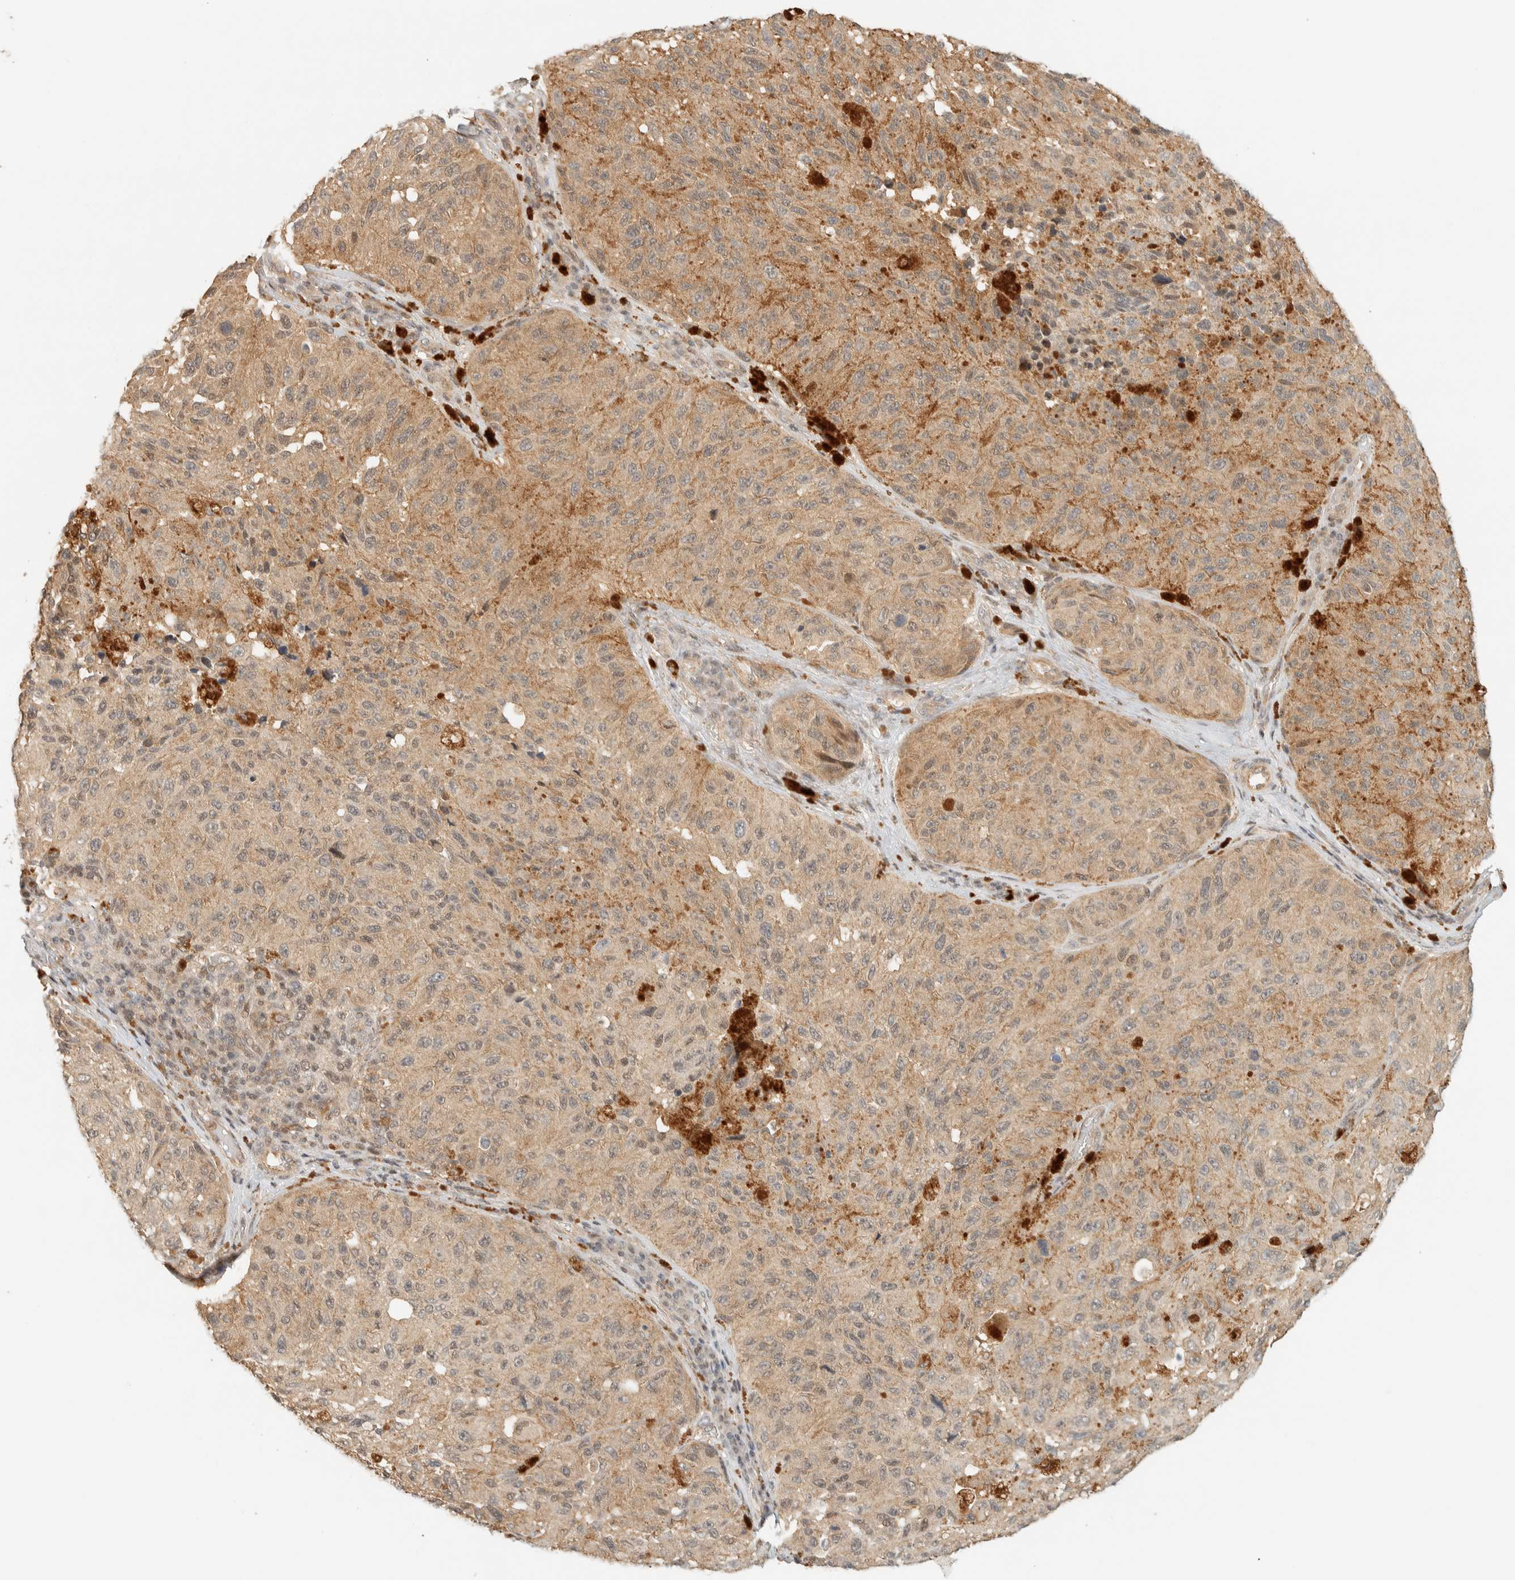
{"staining": {"intensity": "weak", "quantity": ">75%", "location": "cytoplasmic/membranous"}, "tissue": "melanoma", "cell_type": "Tumor cells", "image_type": "cancer", "snomed": [{"axis": "morphology", "description": "Malignant melanoma, NOS"}, {"axis": "topography", "description": "Skin"}], "caption": "Protein analysis of melanoma tissue demonstrates weak cytoplasmic/membranous staining in about >75% of tumor cells. Using DAB (brown) and hematoxylin (blue) stains, captured at high magnification using brightfield microscopy.", "gene": "ARFGEF1", "patient": {"sex": "female", "age": 73}}